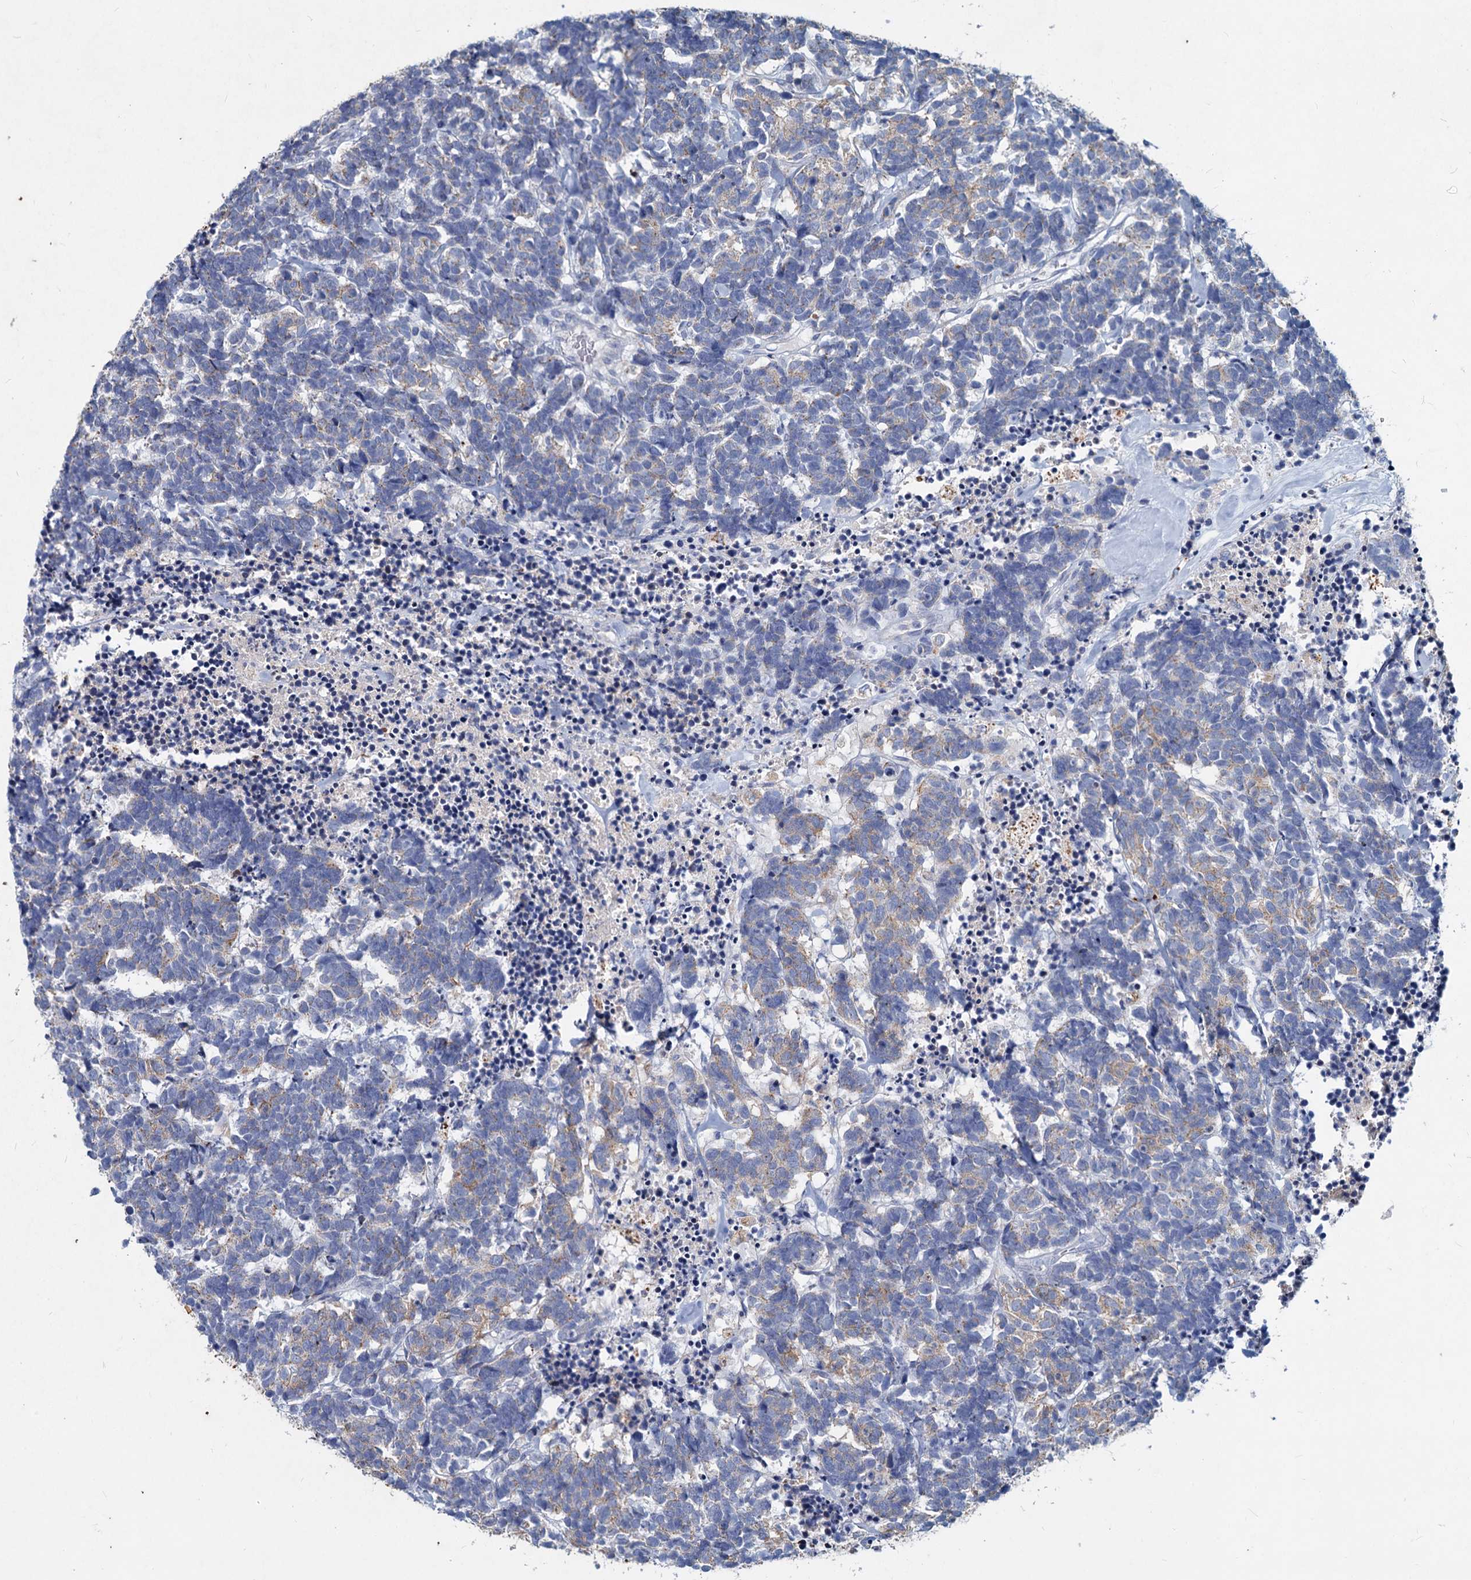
{"staining": {"intensity": "weak", "quantity": "<25%", "location": "cytoplasmic/membranous"}, "tissue": "carcinoid", "cell_type": "Tumor cells", "image_type": "cancer", "snomed": [{"axis": "morphology", "description": "Carcinoma, NOS"}, {"axis": "morphology", "description": "Carcinoid, malignant, NOS"}, {"axis": "topography", "description": "Urinary bladder"}], "caption": "There is no significant positivity in tumor cells of carcinoma. (DAB (3,3'-diaminobenzidine) immunohistochemistry (IHC), high magnification).", "gene": "TMX2", "patient": {"sex": "male", "age": 57}}